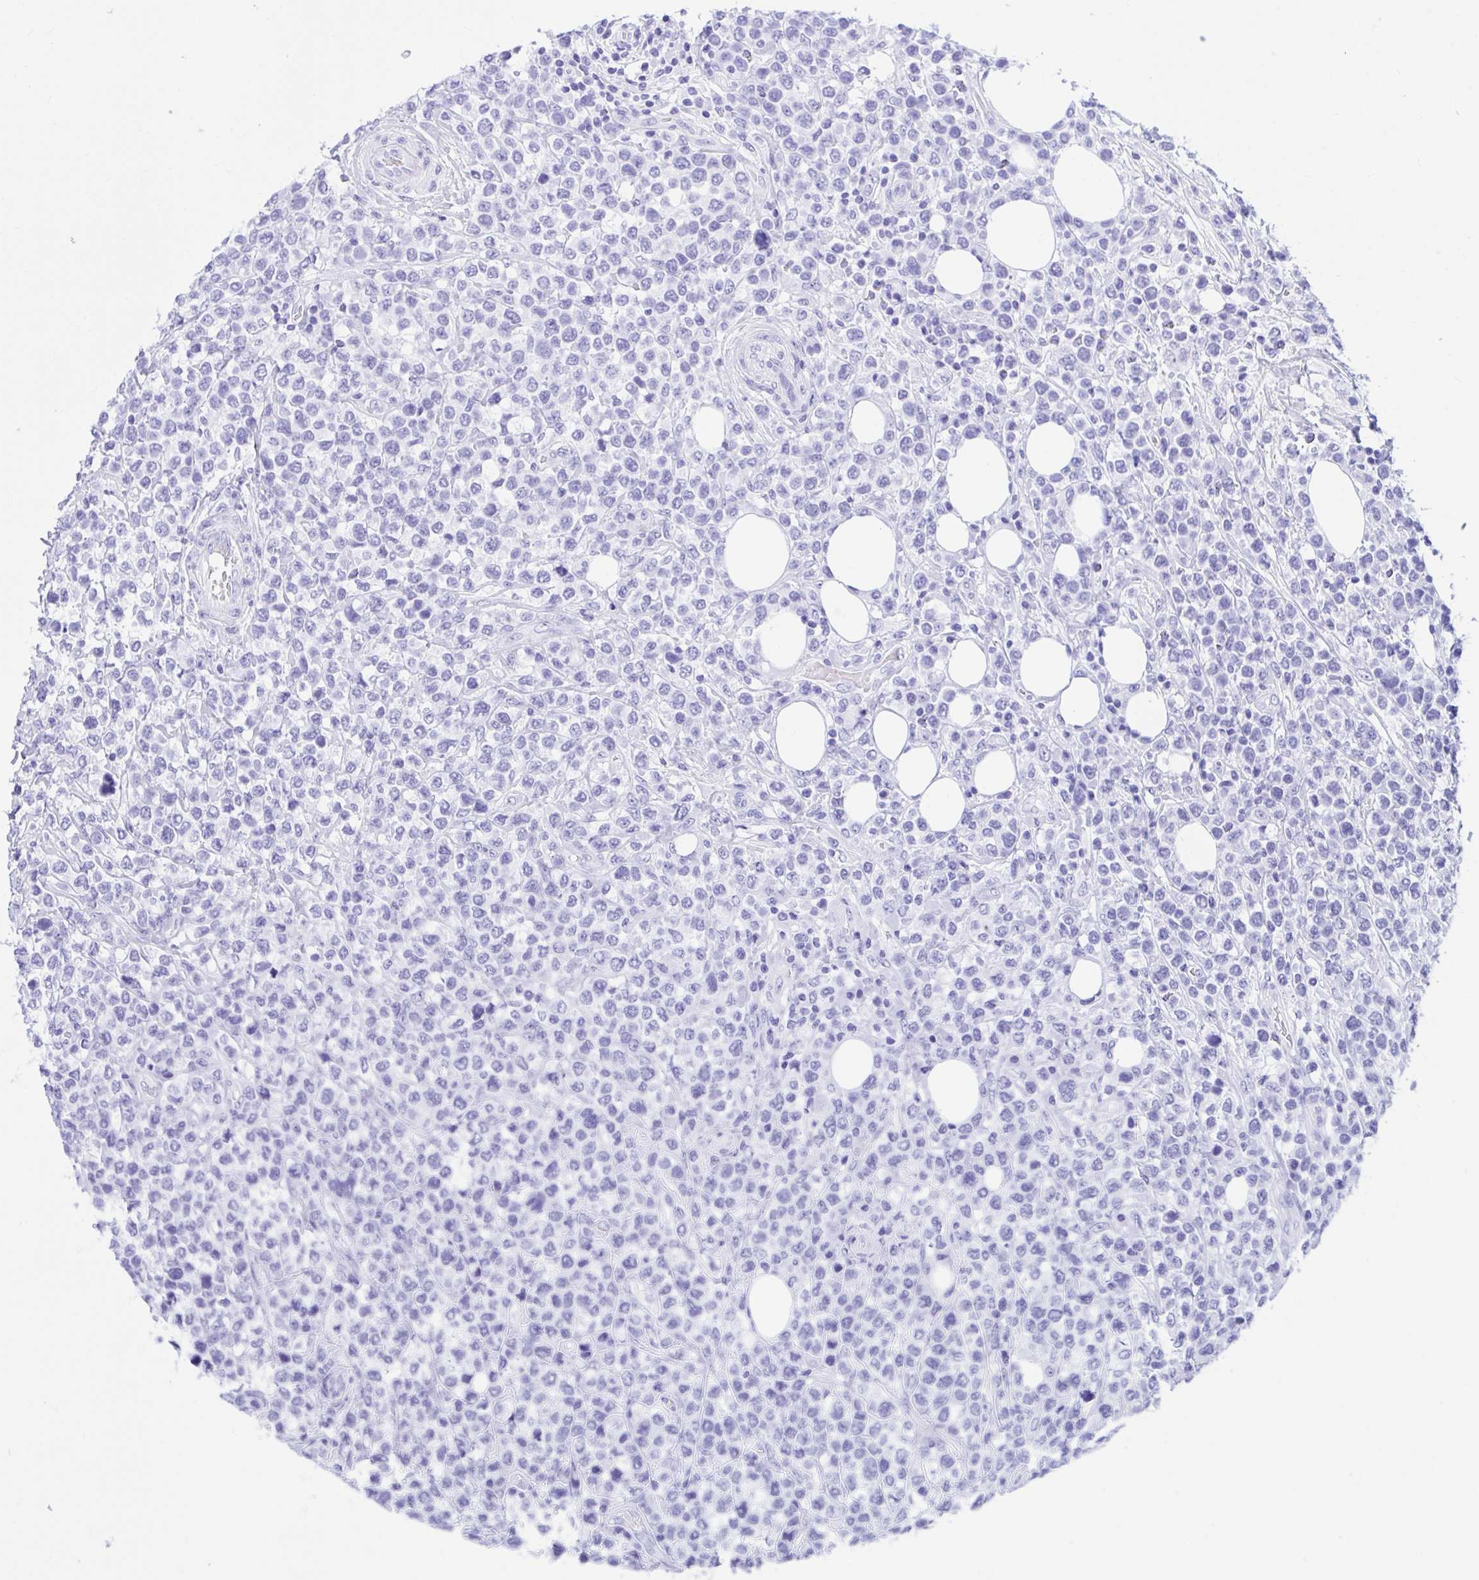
{"staining": {"intensity": "negative", "quantity": "none", "location": "none"}, "tissue": "lymphoma", "cell_type": "Tumor cells", "image_type": "cancer", "snomed": [{"axis": "morphology", "description": "Malignant lymphoma, non-Hodgkin's type, High grade"}, {"axis": "topography", "description": "Soft tissue"}], "caption": "Tumor cells show no significant expression in lymphoma.", "gene": "TLN2", "patient": {"sex": "female", "age": 56}}